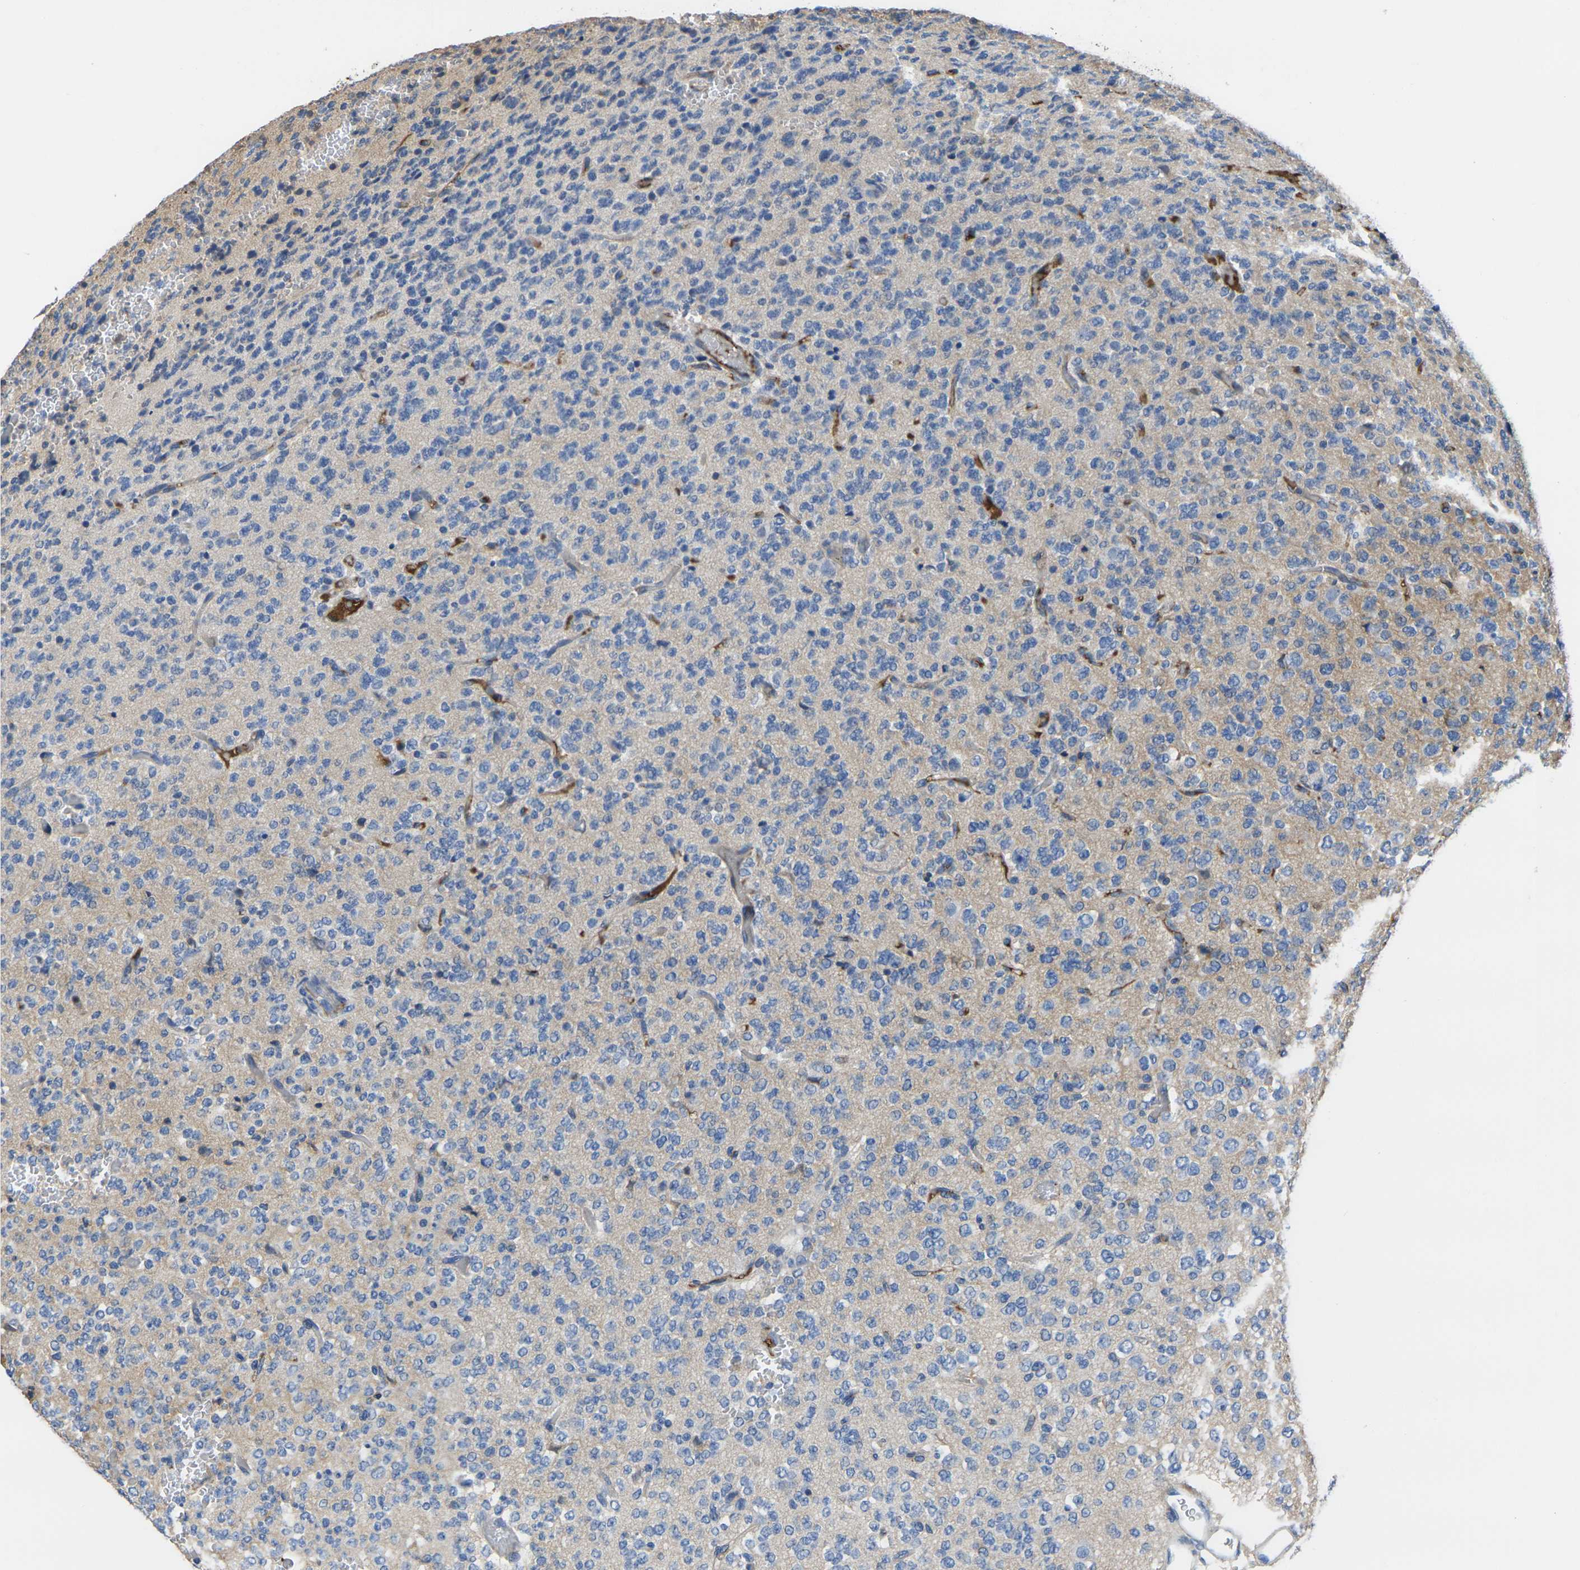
{"staining": {"intensity": "negative", "quantity": "none", "location": "none"}, "tissue": "glioma", "cell_type": "Tumor cells", "image_type": "cancer", "snomed": [{"axis": "morphology", "description": "Glioma, malignant, Low grade"}, {"axis": "topography", "description": "Brain"}], "caption": "High magnification brightfield microscopy of glioma stained with DAB (3,3'-diaminobenzidine) (brown) and counterstained with hematoxylin (blue): tumor cells show no significant positivity.", "gene": "GREM2", "patient": {"sex": "male", "age": 38}}